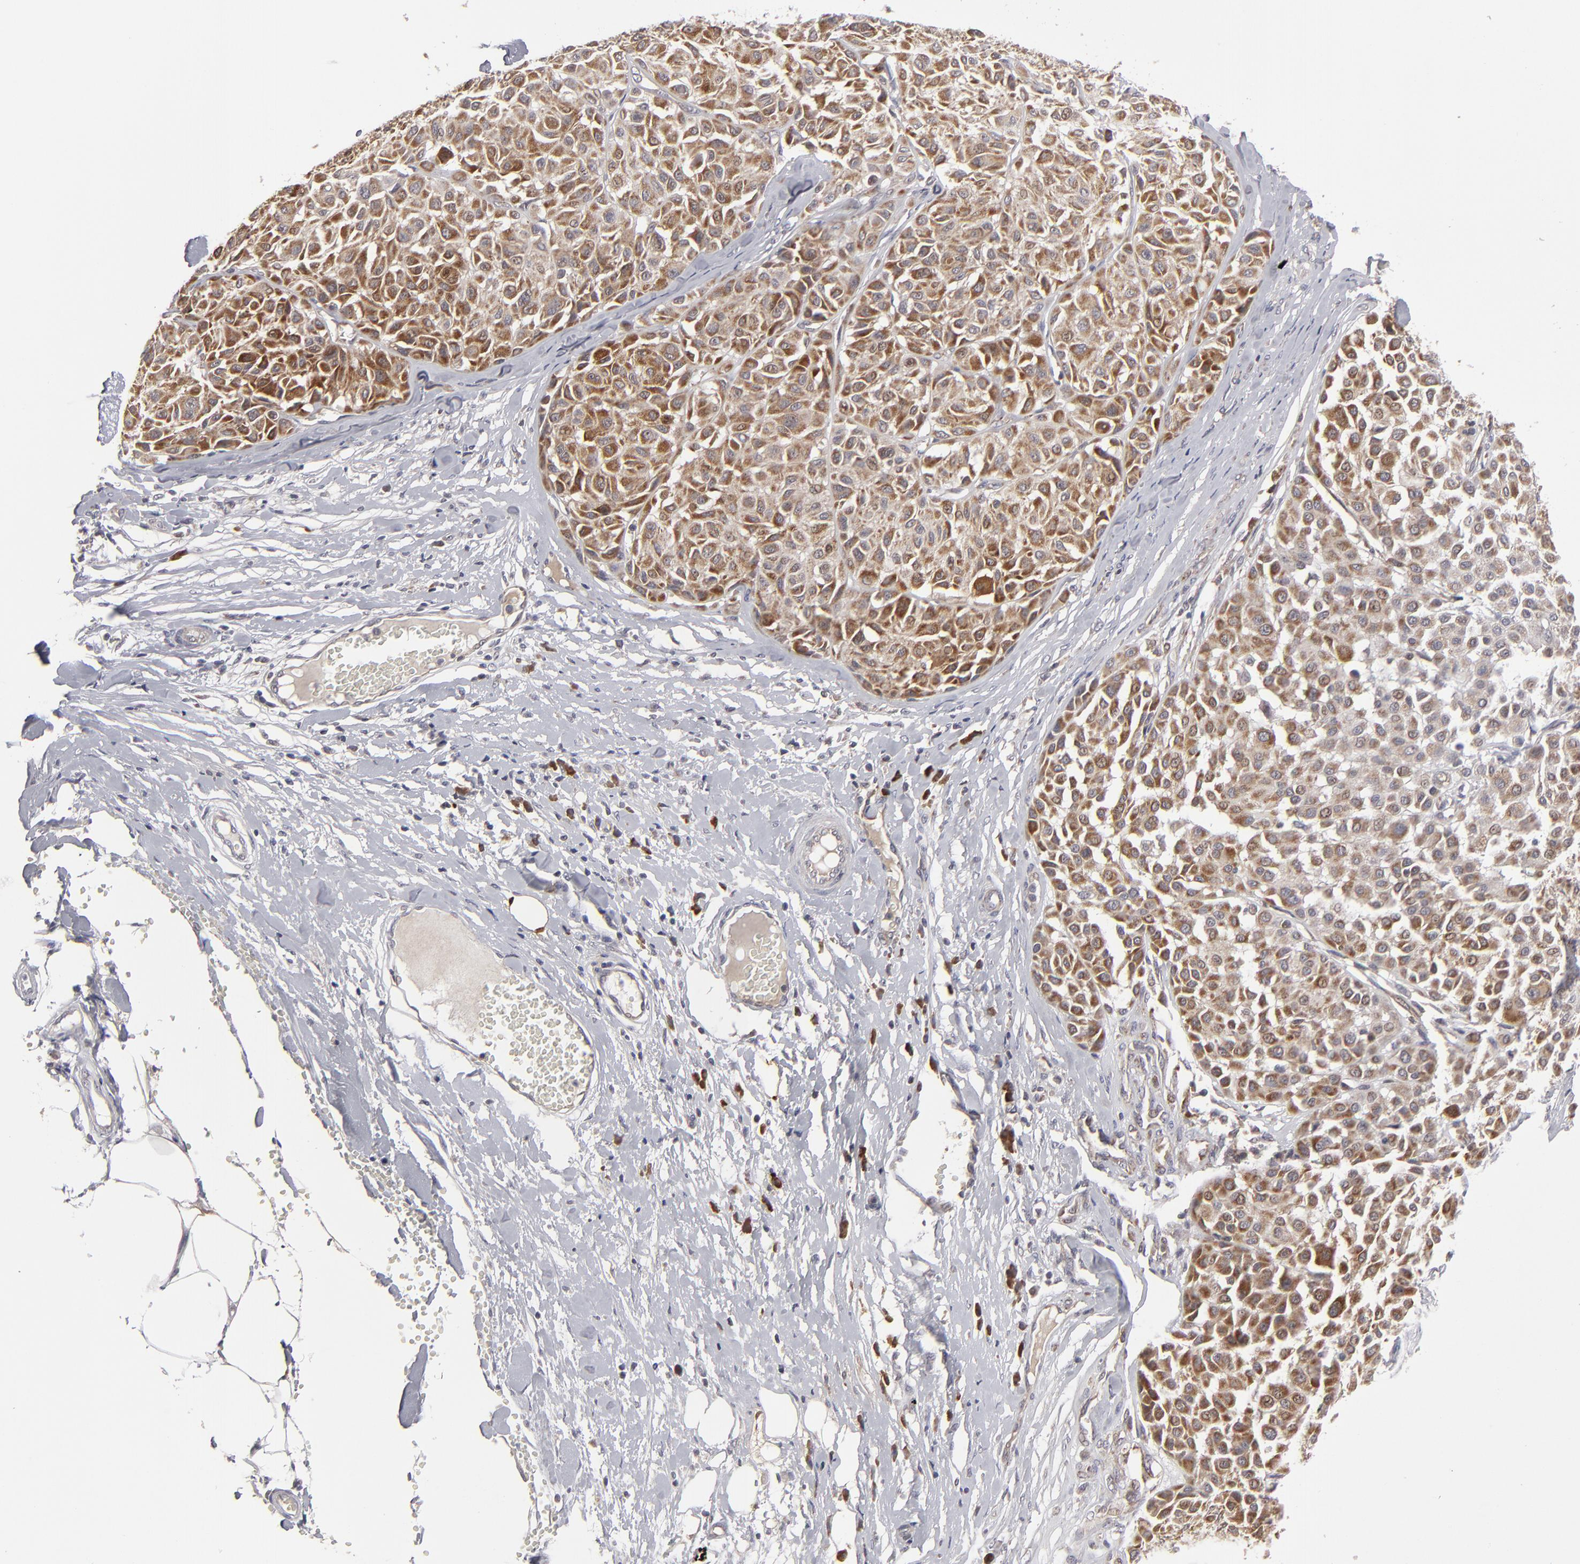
{"staining": {"intensity": "strong", "quantity": ">75%", "location": "cytoplasmic/membranous"}, "tissue": "melanoma", "cell_type": "Tumor cells", "image_type": "cancer", "snomed": [{"axis": "morphology", "description": "Malignant melanoma, Metastatic site"}, {"axis": "topography", "description": "Soft tissue"}], "caption": "IHC photomicrograph of melanoma stained for a protein (brown), which displays high levels of strong cytoplasmic/membranous positivity in about >75% of tumor cells.", "gene": "GLCCI1", "patient": {"sex": "male", "age": 41}}